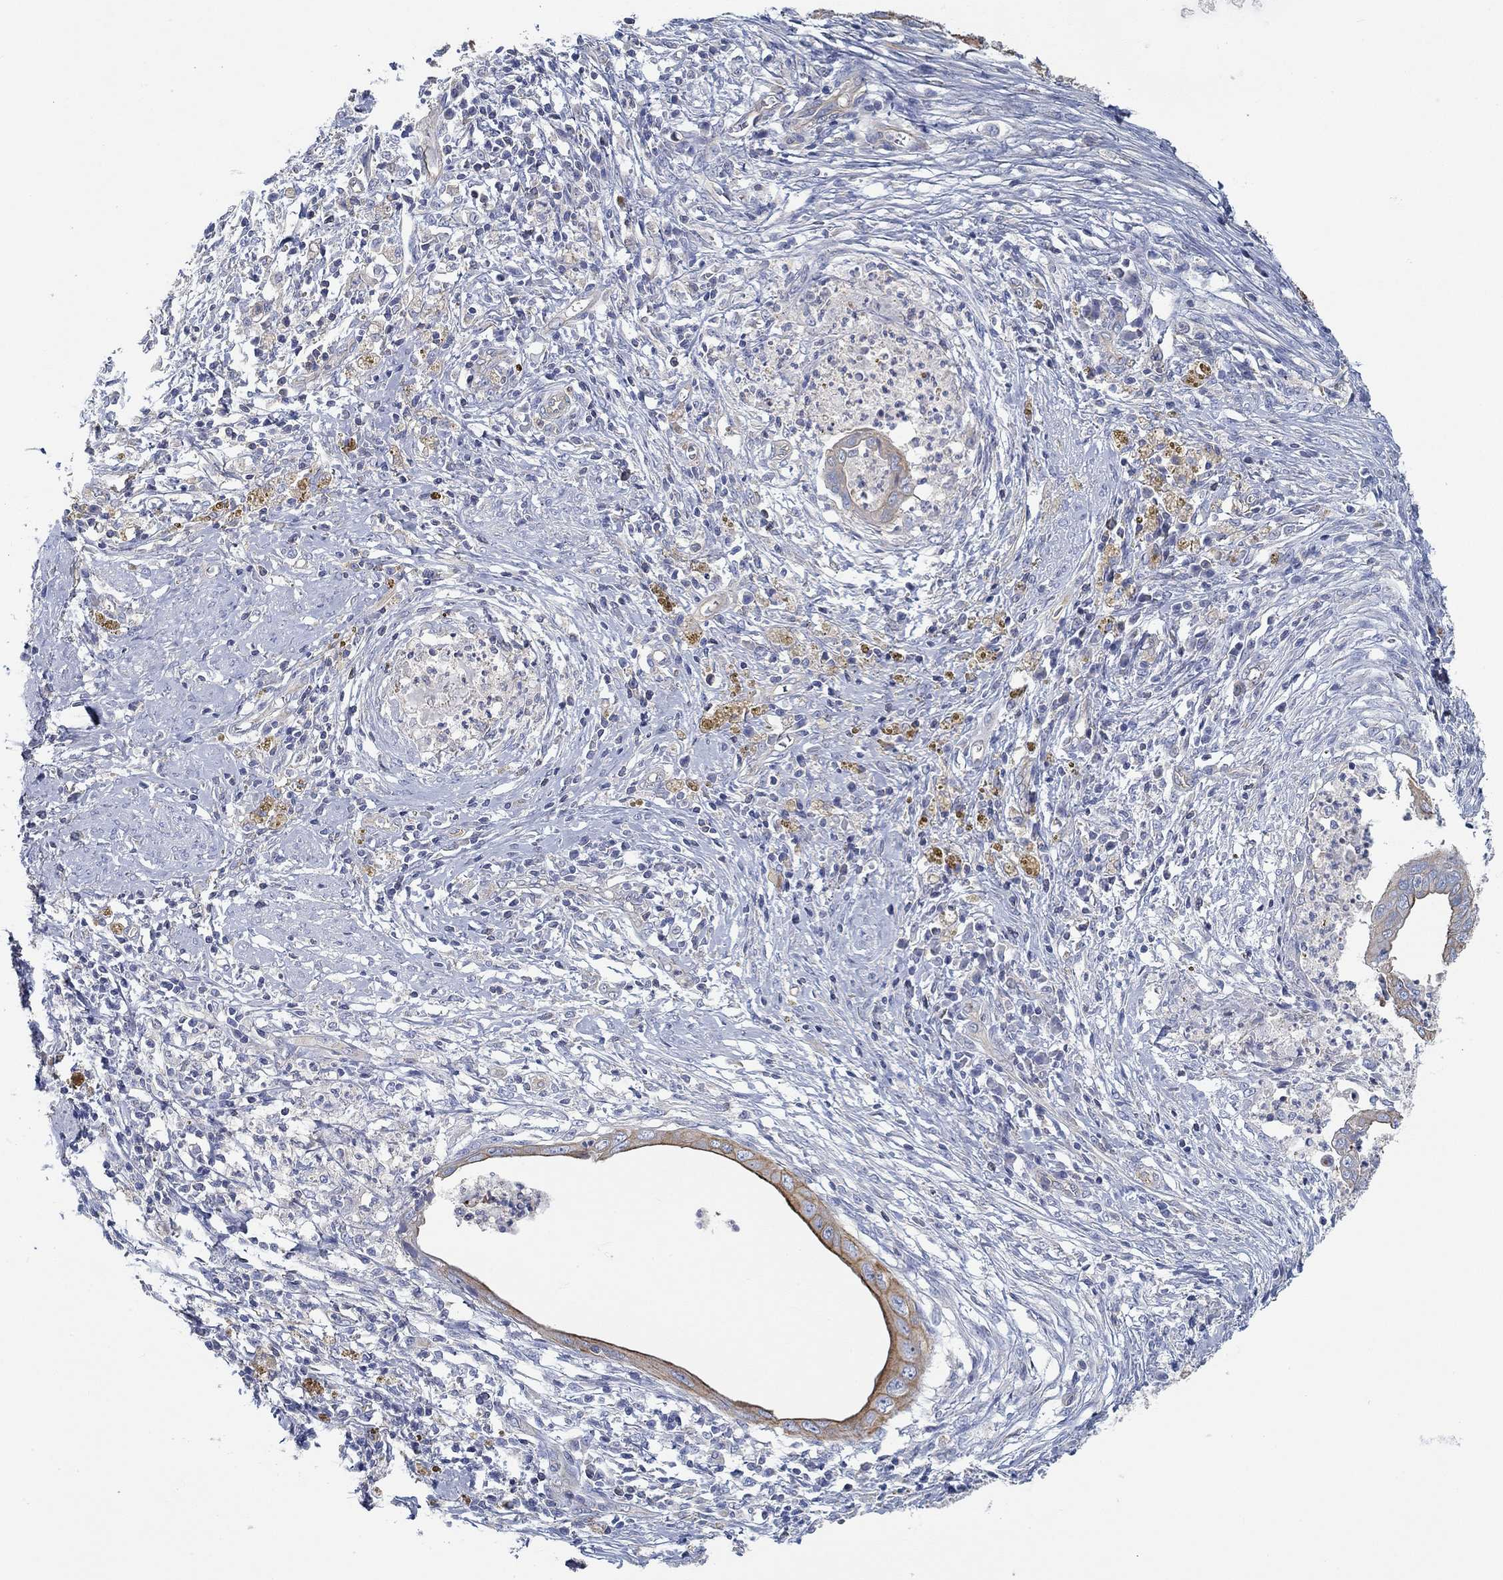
{"staining": {"intensity": "strong", "quantity": "<25%", "location": "cytoplasmic/membranous"}, "tissue": "cervical cancer", "cell_type": "Tumor cells", "image_type": "cancer", "snomed": [{"axis": "morphology", "description": "Adenocarcinoma, NOS"}, {"axis": "topography", "description": "Cervix"}], "caption": "About <25% of tumor cells in human adenocarcinoma (cervical) exhibit strong cytoplasmic/membranous protein positivity as visualized by brown immunohistochemical staining.", "gene": "BBOF1", "patient": {"sex": "female", "age": 42}}